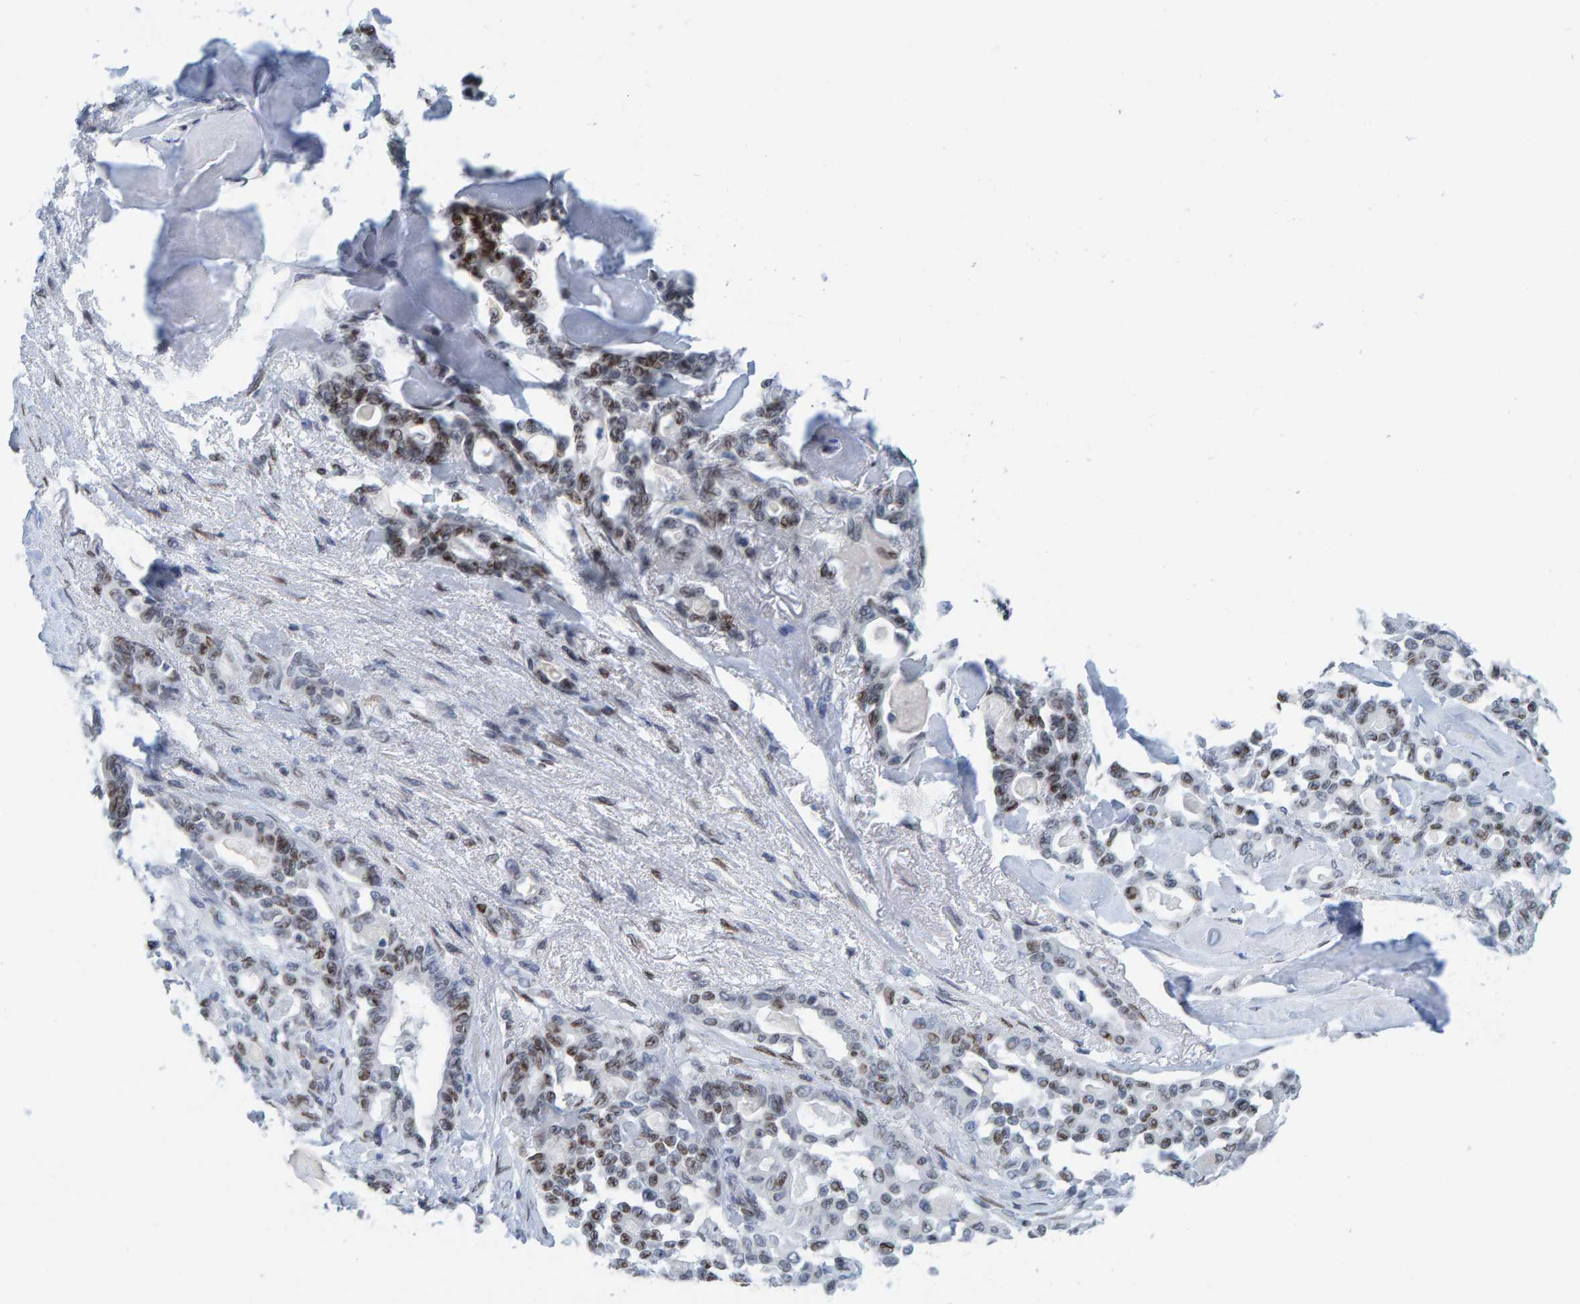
{"staining": {"intensity": "moderate", "quantity": "<25%", "location": "nuclear"}, "tissue": "pancreatic cancer", "cell_type": "Tumor cells", "image_type": "cancer", "snomed": [{"axis": "morphology", "description": "Adenocarcinoma, NOS"}, {"axis": "topography", "description": "Pancreas"}], "caption": "A high-resolution histopathology image shows IHC staining of pancreatic cancer (adenocarcinoma), which demonstrates moderate nuclear staining in approximately <25% of tumor cells.", "gene": "LMNB2", "patient": {"sex": "male", "age": 63}}